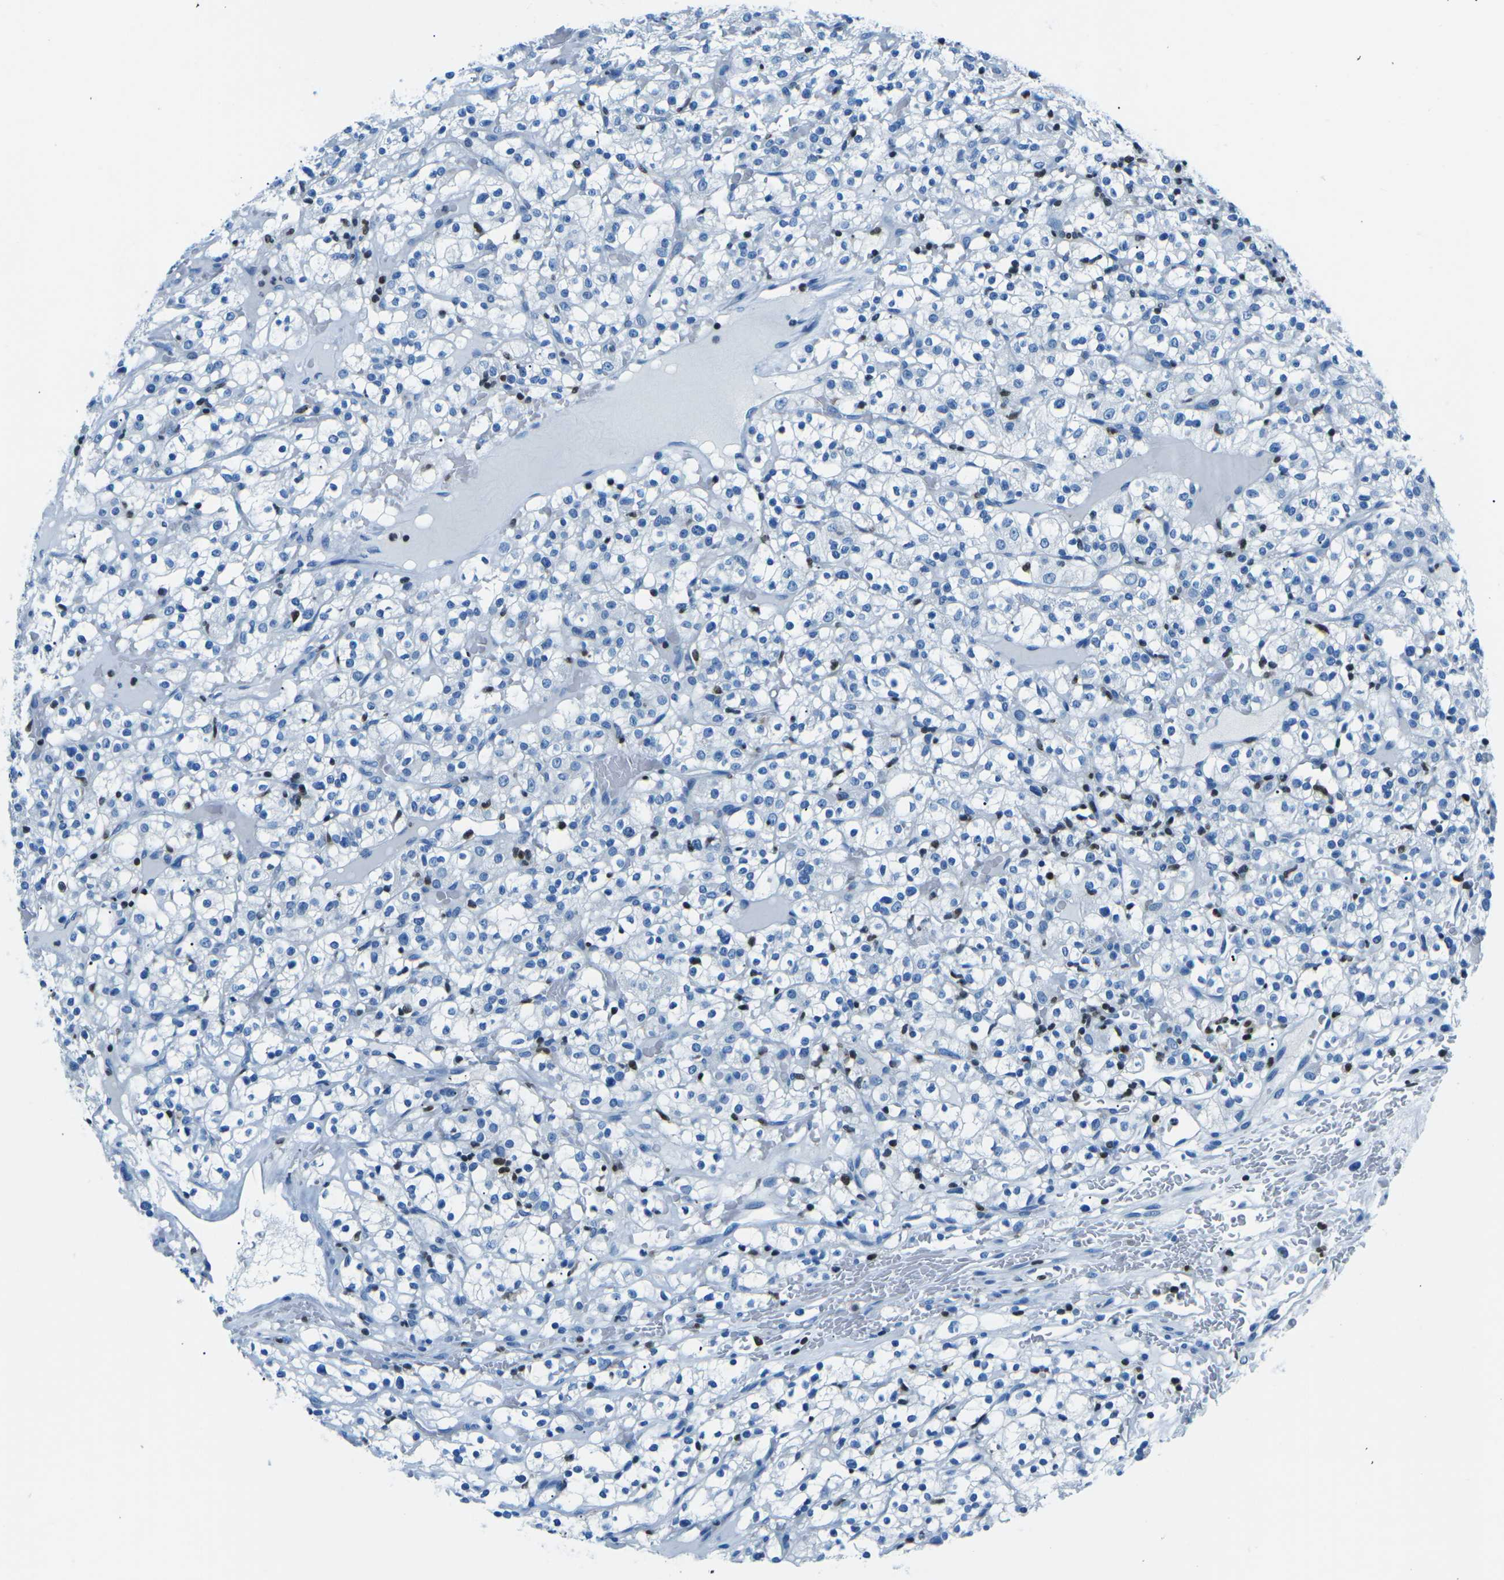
{"staining": {"intensity": "negative", "quantity": "none", "location": "none"}, "tissue": "renal cancer", "cell_type": "Tumor cells", "image_type": "cancer", "snomed": [{"axis": "morphology", "description": "Normal tissue, NOS"}, {"axis": "morphology", "description": "Adenocarcinoma, NOS"}, {"axis": "topography", "description": "Kidney"}], "caption": "Immunohistochemistry (IHC) of human renal adenocarcinoma demonstrates no positivity in tumor cells.", "gene": "CELF2", "patient": {"sex": "female", "age": 72}}